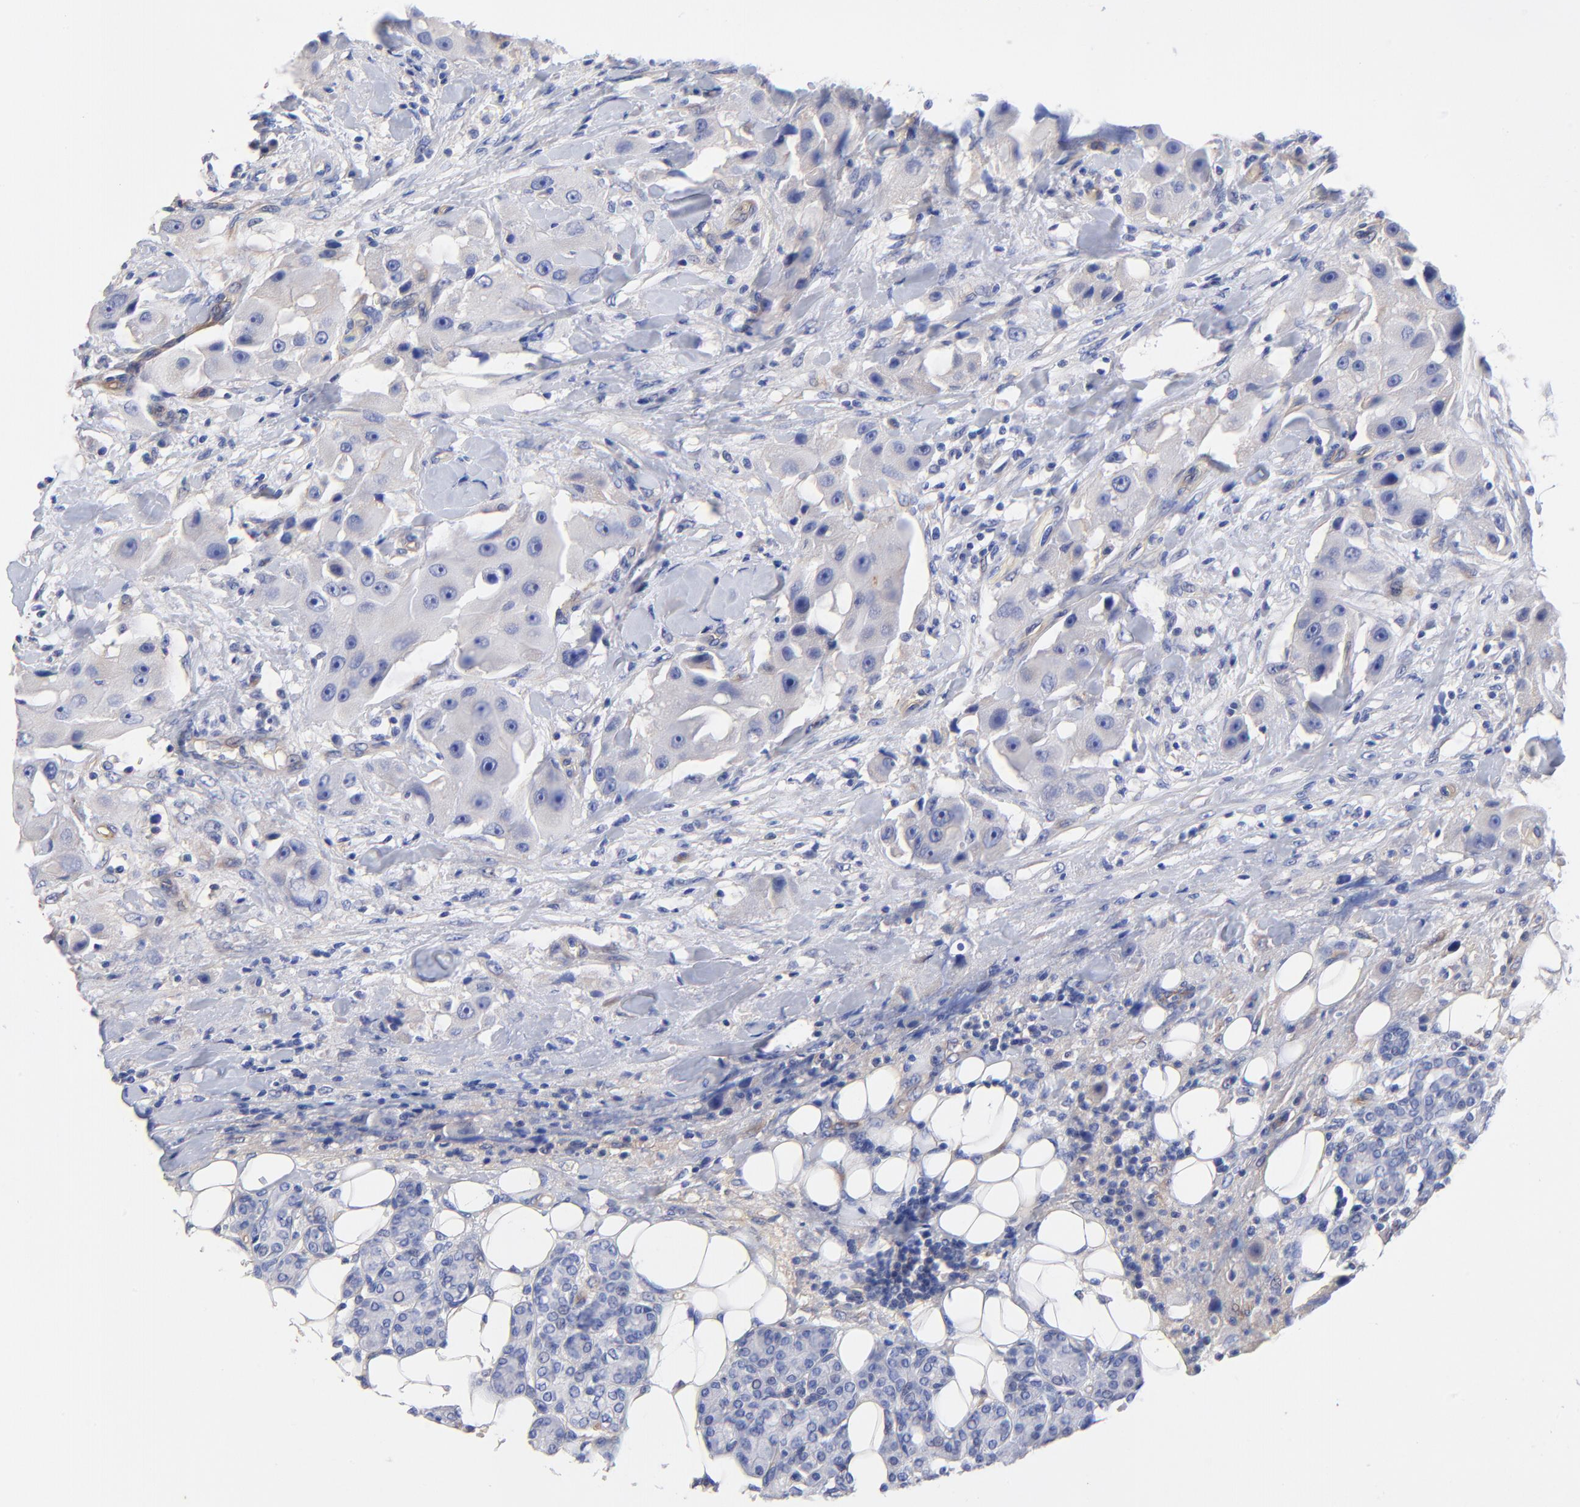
{"staining": {"intensity": "negative", "quantity": "none", "location": "none"}, "tissue": "head and neck cancer", "cell_type": "Tumor cells", "image_type": "cancer", "snomed": [{"axis": "morphology", "description": "Normal tissue, NOS"}, {"axis": "morphology", "description": "Adenocarcinoma, NOS"}, {"axis": "topography", "description": "Salivary gland"}, {"axis": "topography", "description": "Head-Neck"}], "caption": "Head and neck adenocarcinoma was stained to show a protein in brown. There is no significant staining in tumor cells.", "gene": "SLC44A2", "patient": {"sex": "male", "age": 80}}